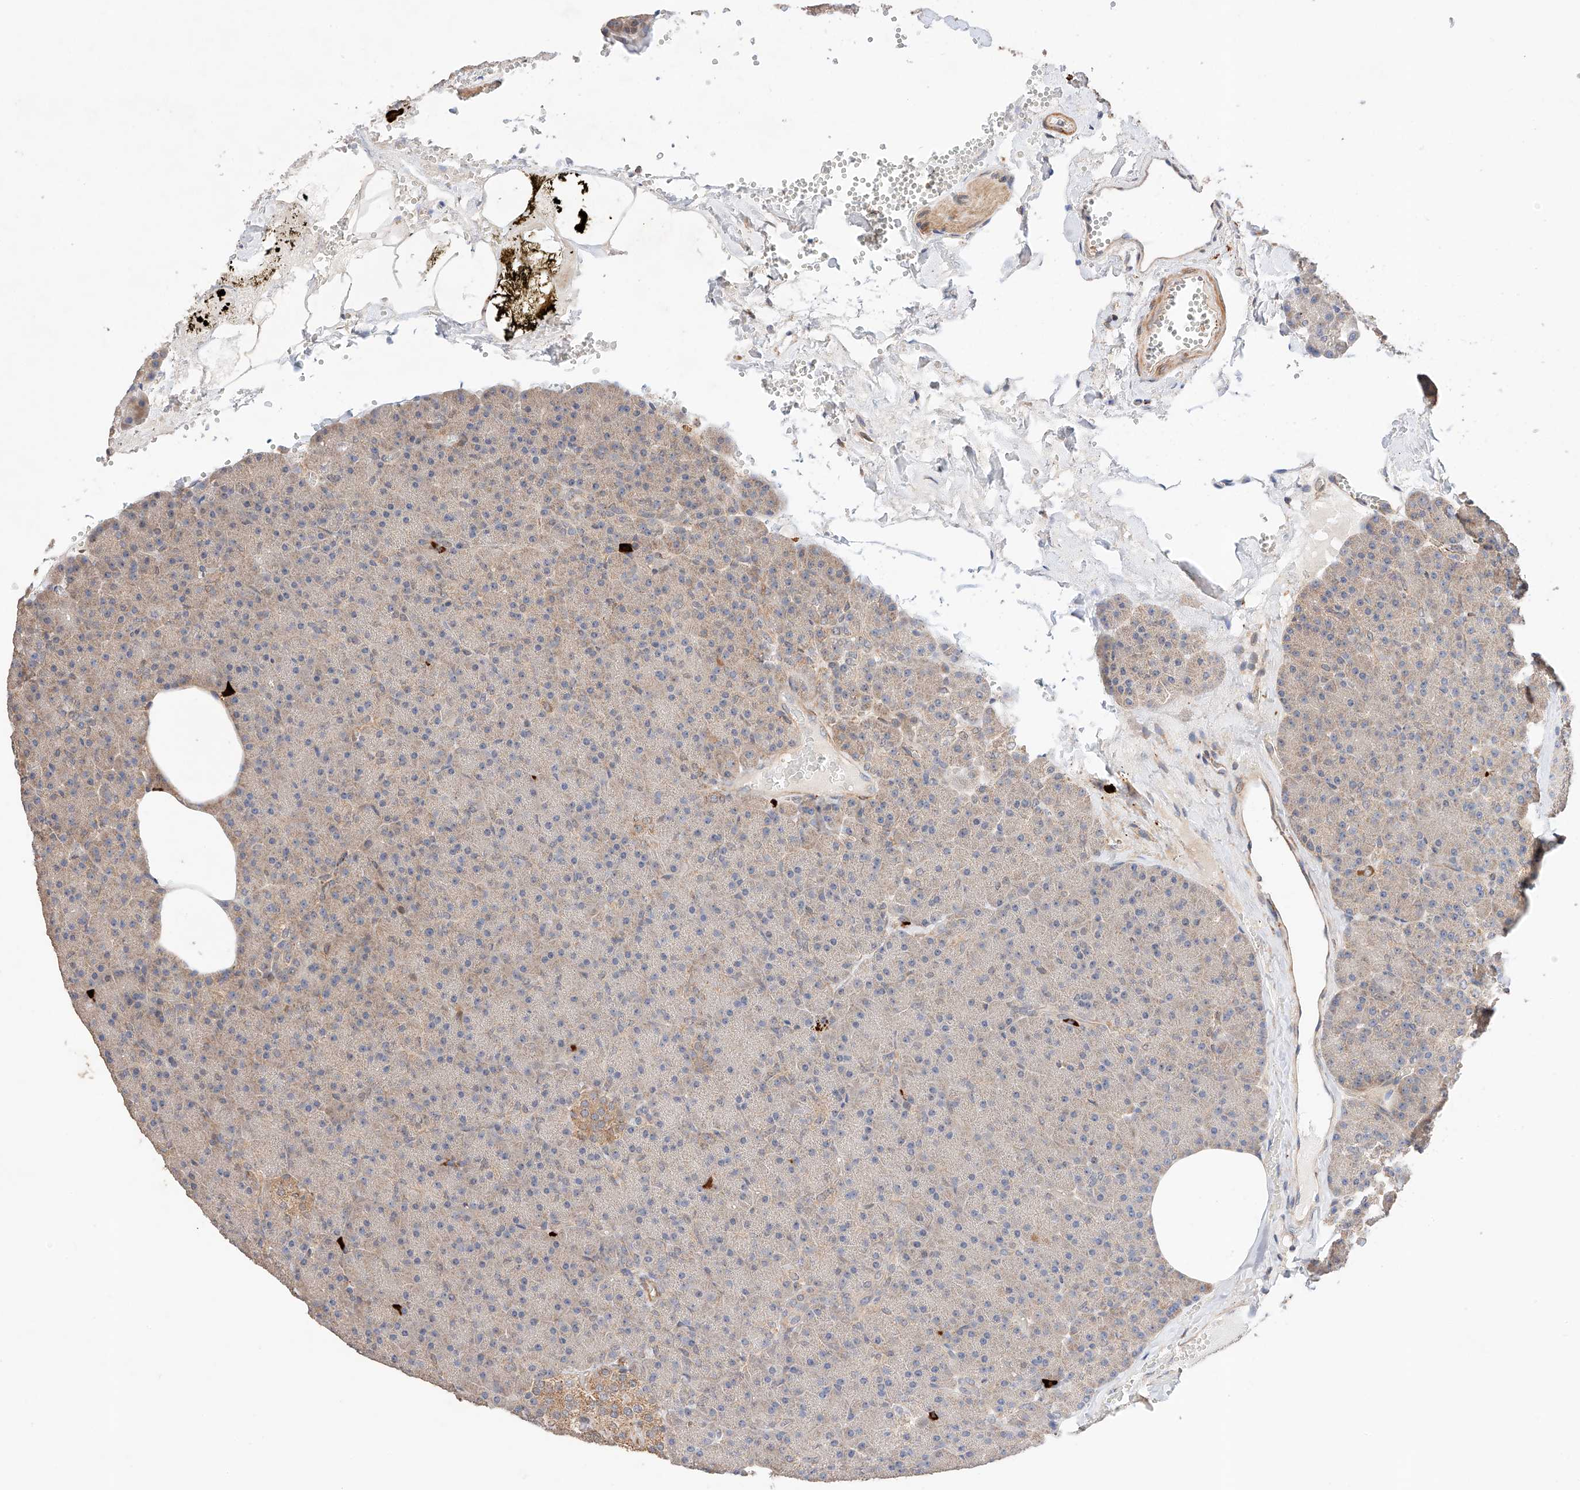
{"staining": {"intensity": "weak", "quantity": "25%-75%", "location": "cytoplasmic/membranous"}, "tissue": "pancreas", "cell_type": "Exocrine glandular cells", "image_type": "normal", "snomed": [{"axis": "morphology", "description": "Normal tissue, NOS"}, {"axis": "morphology", "description": "Carcinoid, malignant, NOS"}, {"axis": "topography", "description": "Pancreas"}], "caption": "Immunohistochemistry (IHC) histopathology image of benign human pancreas stained for a protein (brown), which displays low levels of weak cytoplasmic/membranous positivity in about 25%-75% of exocrine glandular cells.", "gene": "RAB23", "patient": {"sex": "female", "age": 35}}